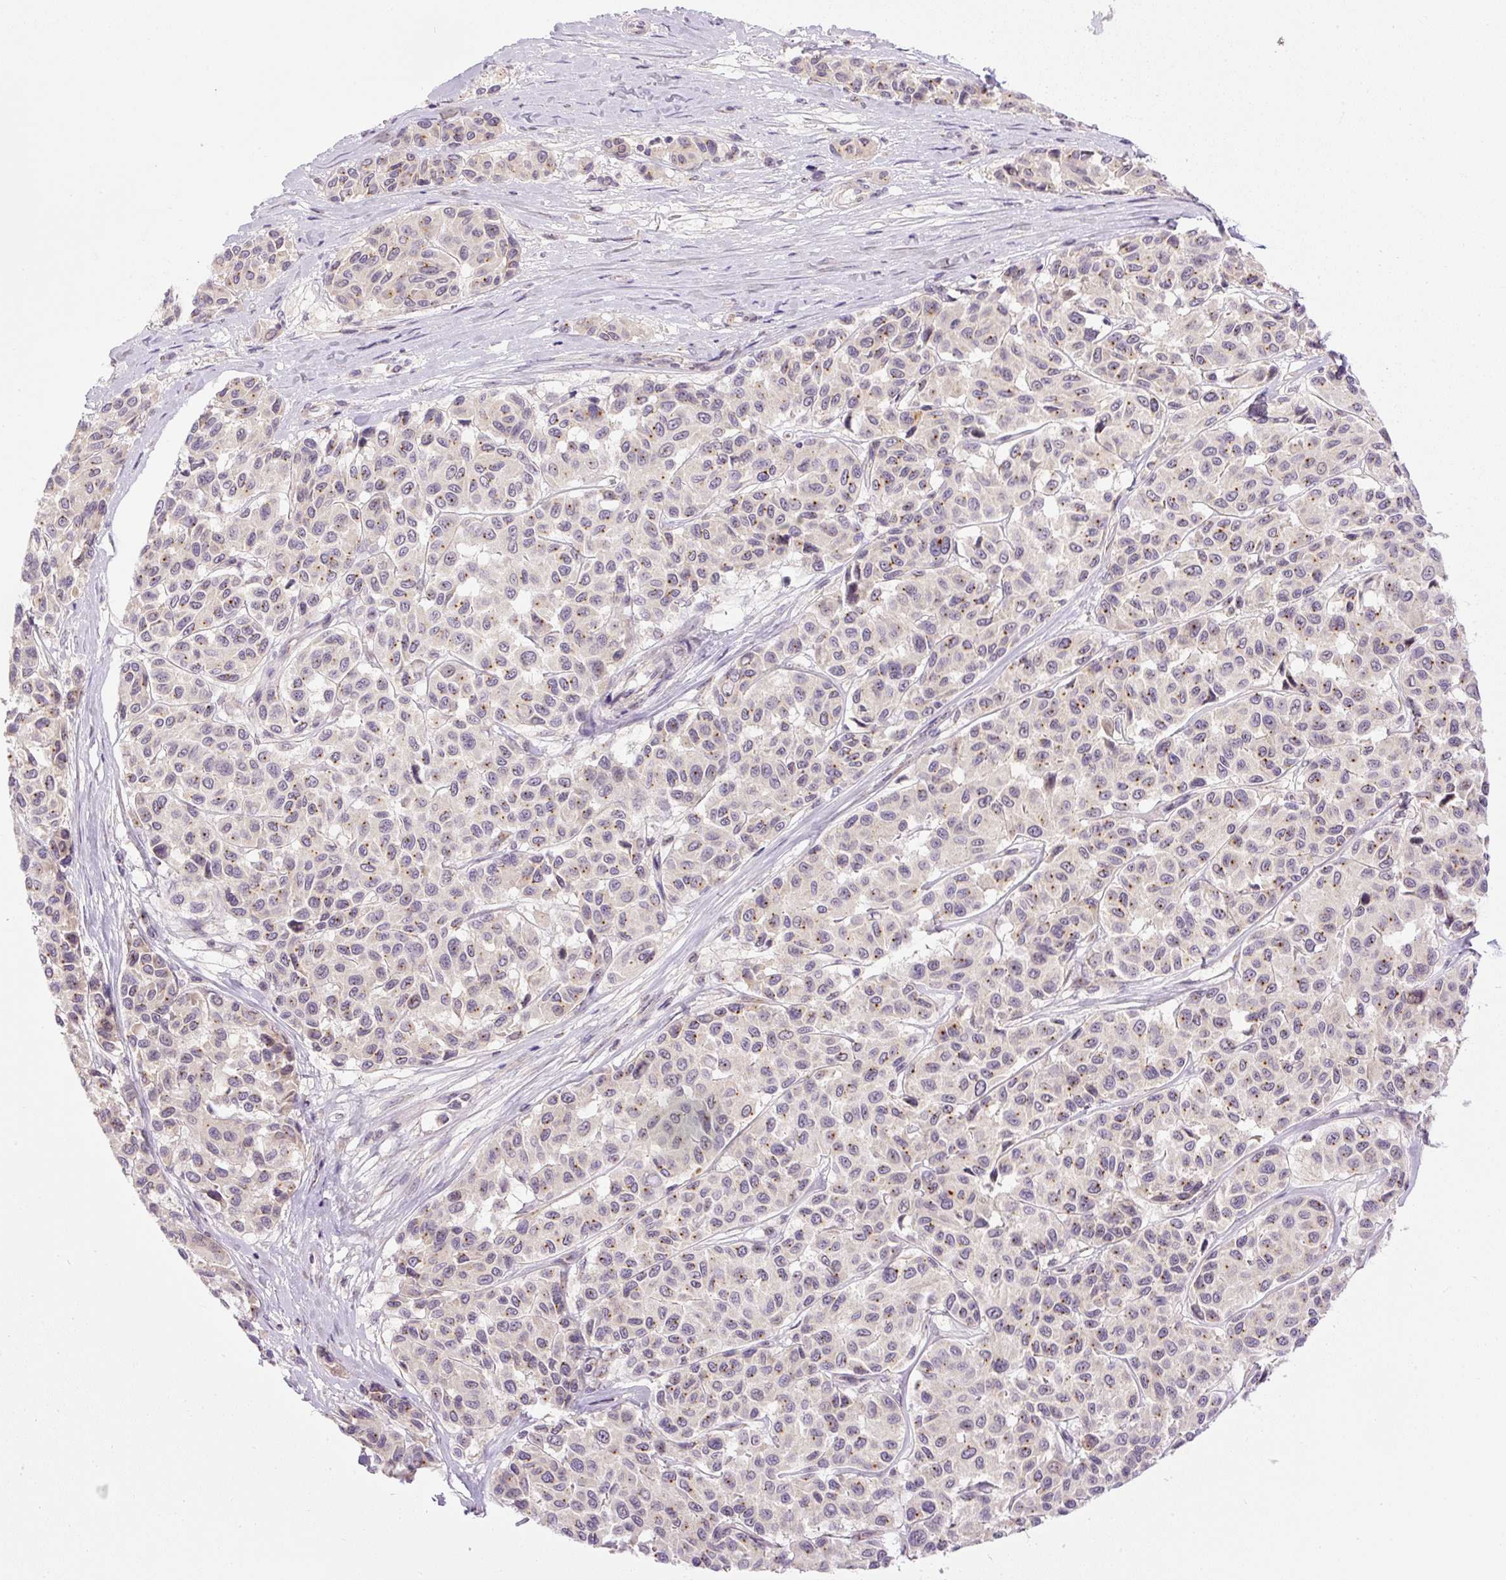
{"staining": {"intensity": "moderate", "quantity": "25%-75%", "location": "cytoplasmic/membranous"}, "tissue": "melanoma", "cell_type": "Tumor cells", "image_type": "cancer", "snomed": [{"axis": "morphology", "description": "Malignant melanoma, NOS"}, {"axis": "topography", "description": "Skin"}], "caption": "Protein staining of malignant melanoma tissue shows moderate cytoplasmic/membranous staining in about 25%-75% of tumor cells.", "gene": "PCM1", "patient": {"sex": "female", "age": 66}}